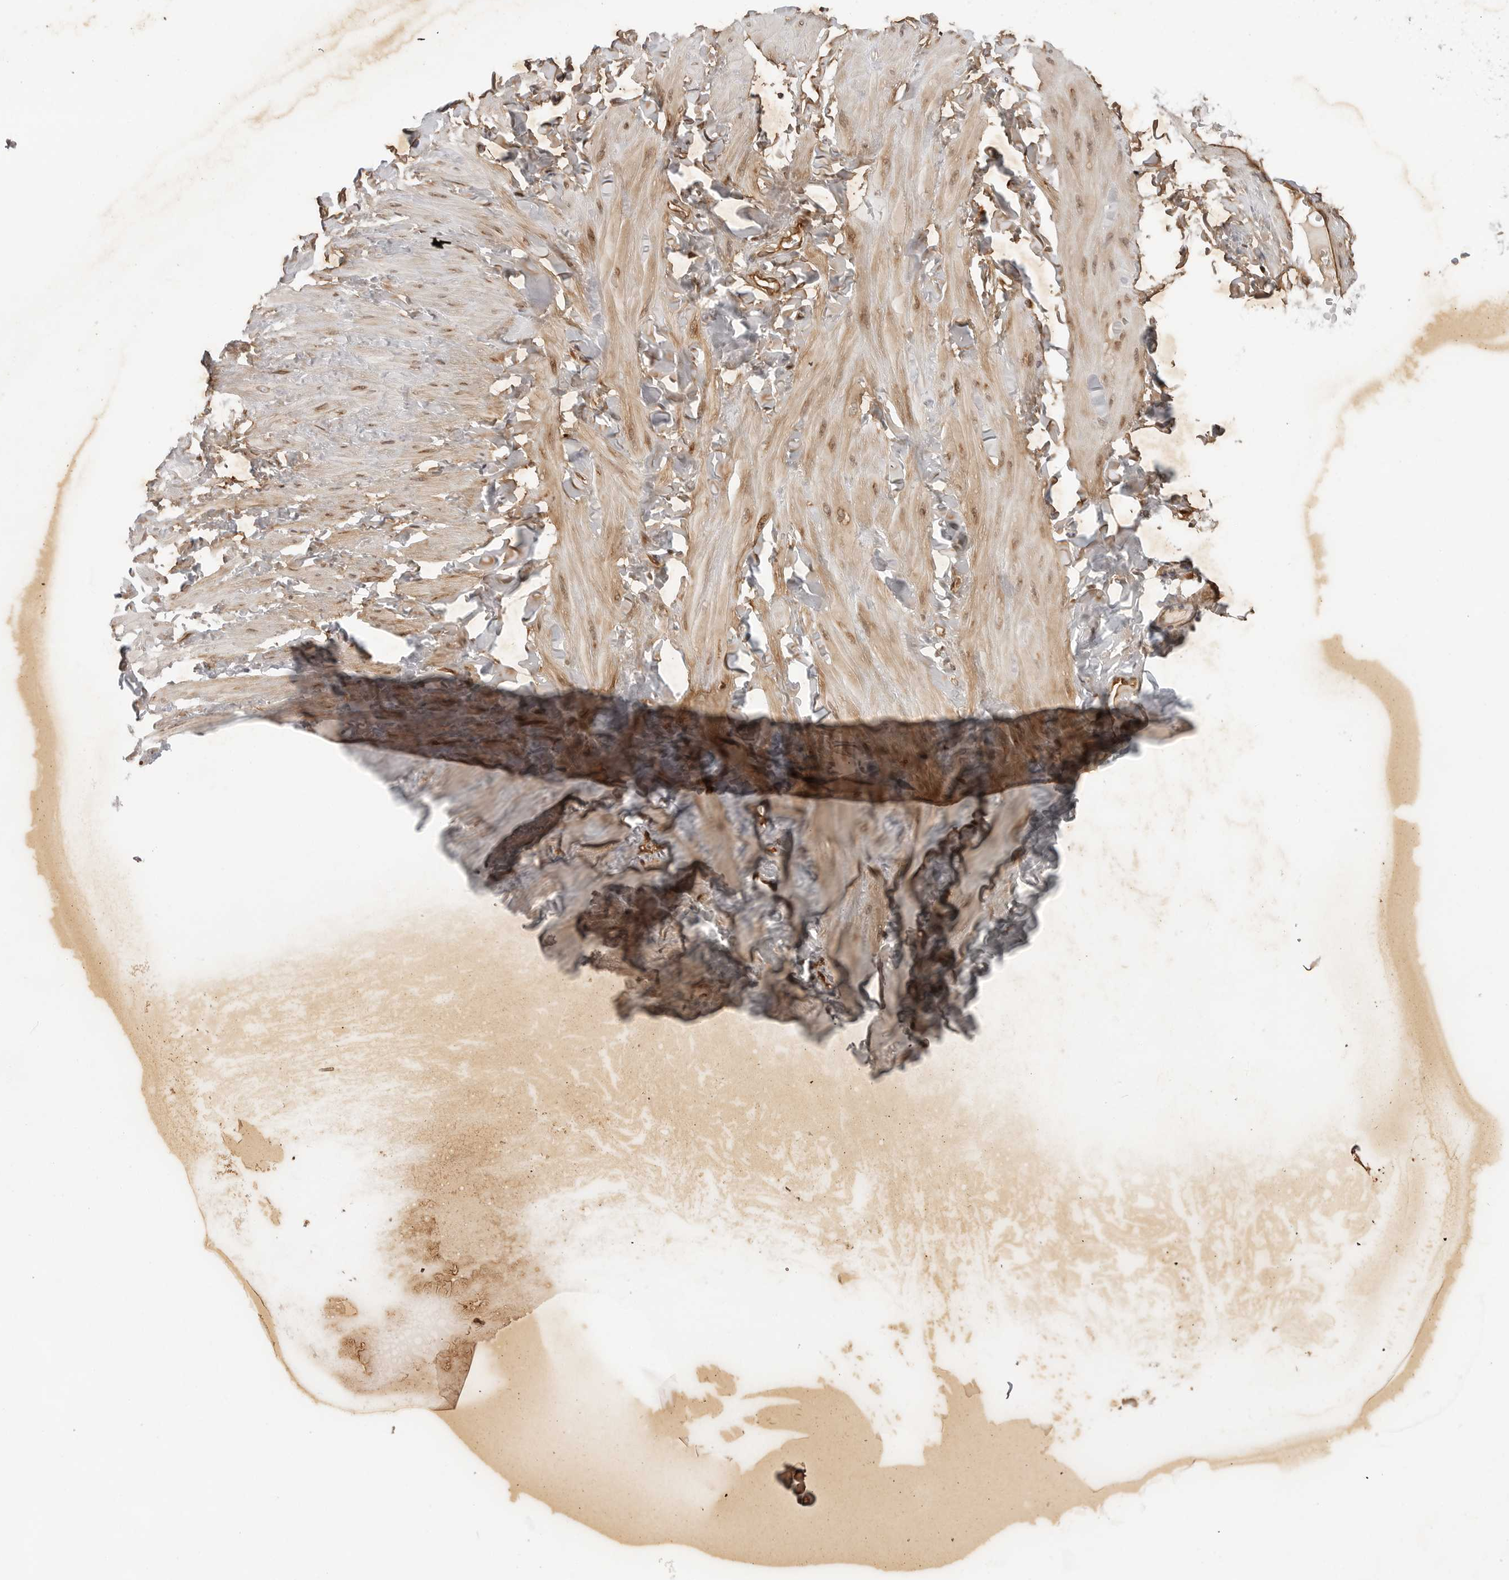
{"staining": {"intensity": "weak", "quantity": "25%-75%", "location": "cytoplasmic/membranous"}, "tissue": "adipose tissue", "cell_type": "Adipocytes", "image_type": "normal", "snomed": [{"axis": "morphology", "description": "Normal tissue, NOS"}, {"axis": "topography", "description": "Adipose tissue"}, {"axis": "topography", "description": "Vascular tissue"}, {"axis": "topography", "description": "Peripheral nerve tissue"}], "caption": "Immunohistochemical staining of benign human adipose tissue reveals low levels of weak cytoplasmic/membranous positivity in about 25%-75% of adipocytes. Using DAB (brown) and hematoxylin (blue) stains, captured at high magnification using brightfield microscopy.", "gene": "TIPRL", "patient": {"sex": "male", "age": 25}}